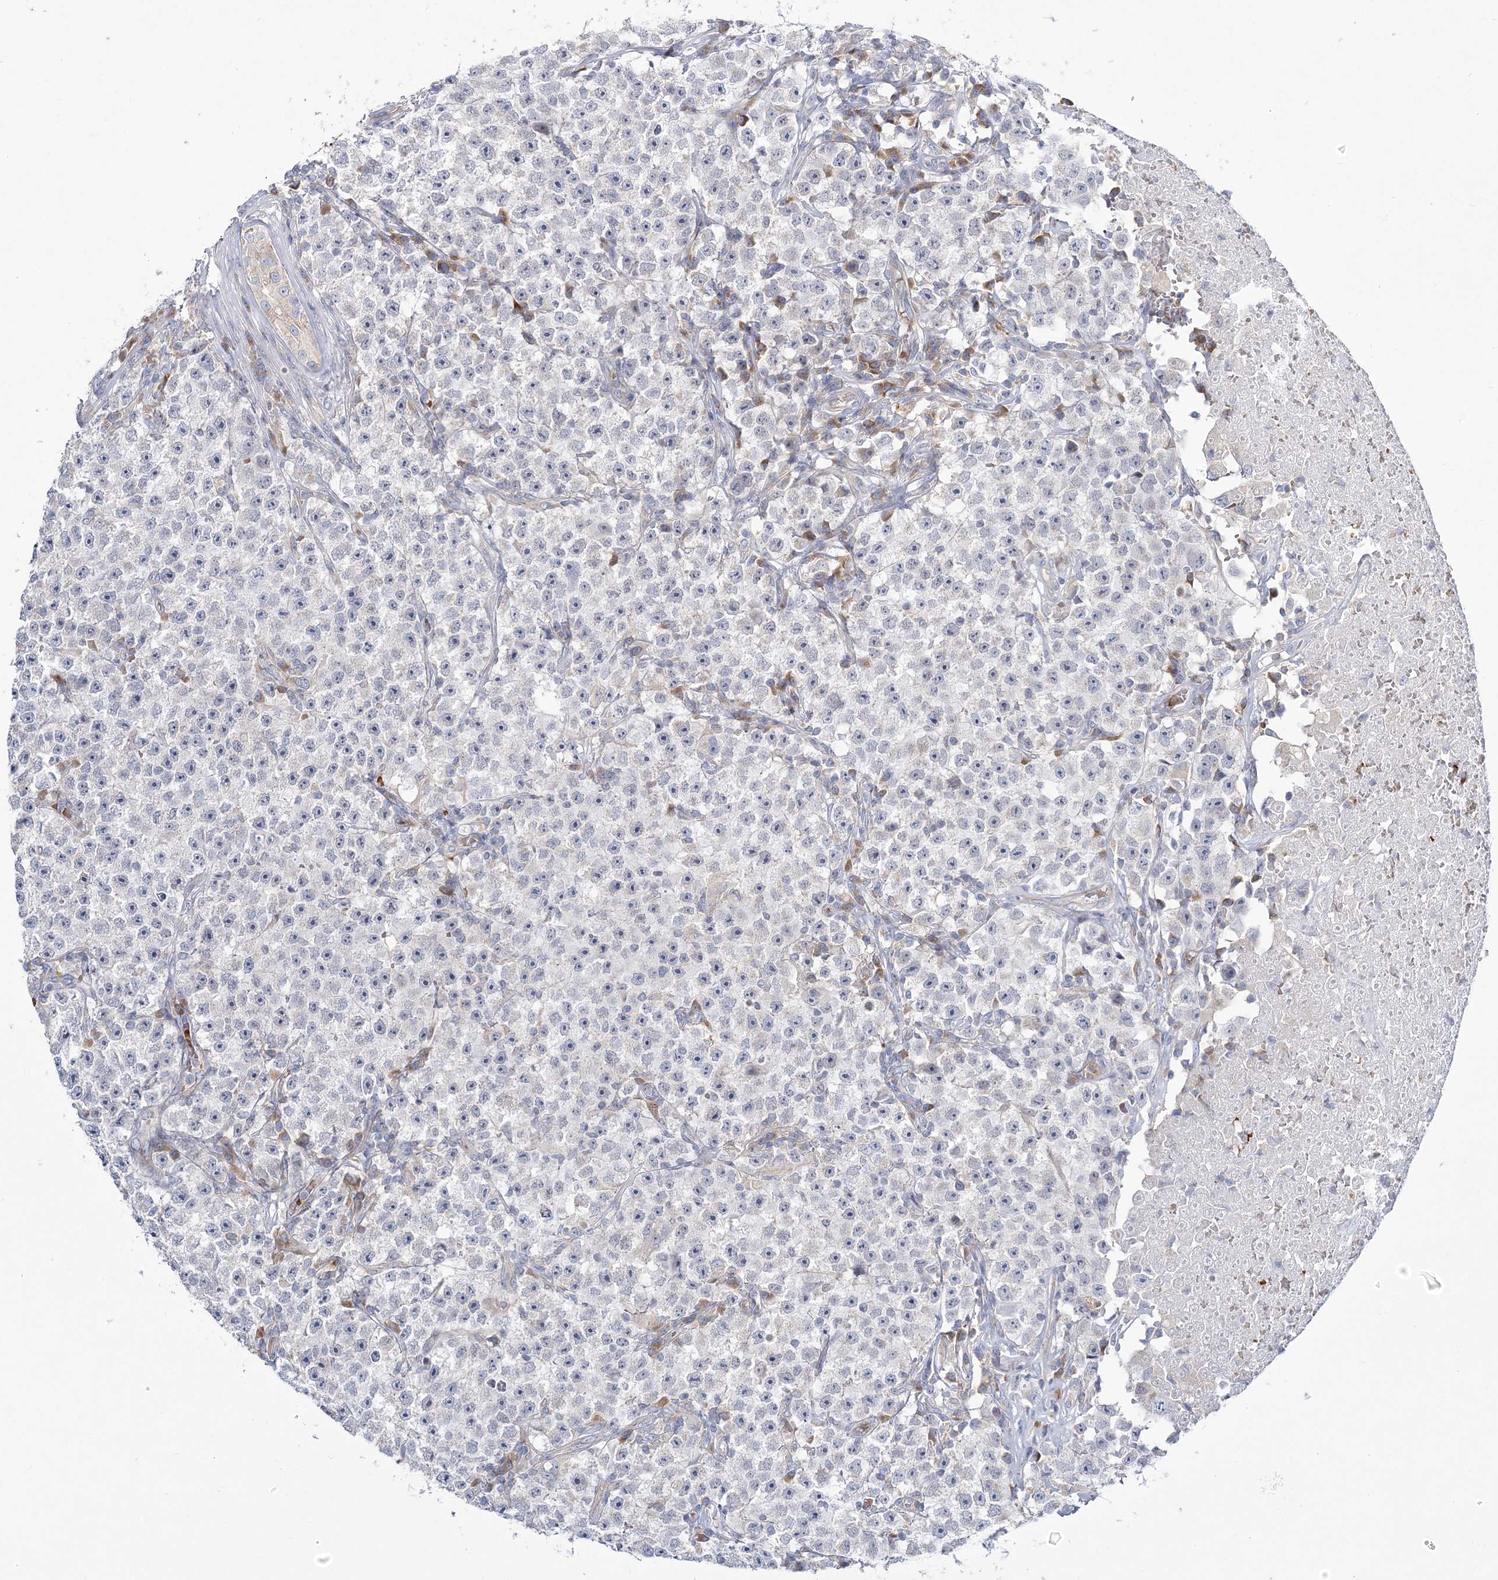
{"staining": {"intensity": "negative", "quantity": "none", "location": "none"}, "tissue": "testis cancer", "cell_type": "Tumor cells", "image_type": "cancer", "snomed": [{"axis": "morphology", "description": "Seminoma, NOS"}, {"axis": "topography", "description": "Testis"}], "caption": "High power microscopy histopathology image of an IHC photomicrograph of testis cancer (seminoma), revealing no significant positivity in tumor cells.", "gene": "ATP11B", "patient": {"sex": "male", "age": 22}}